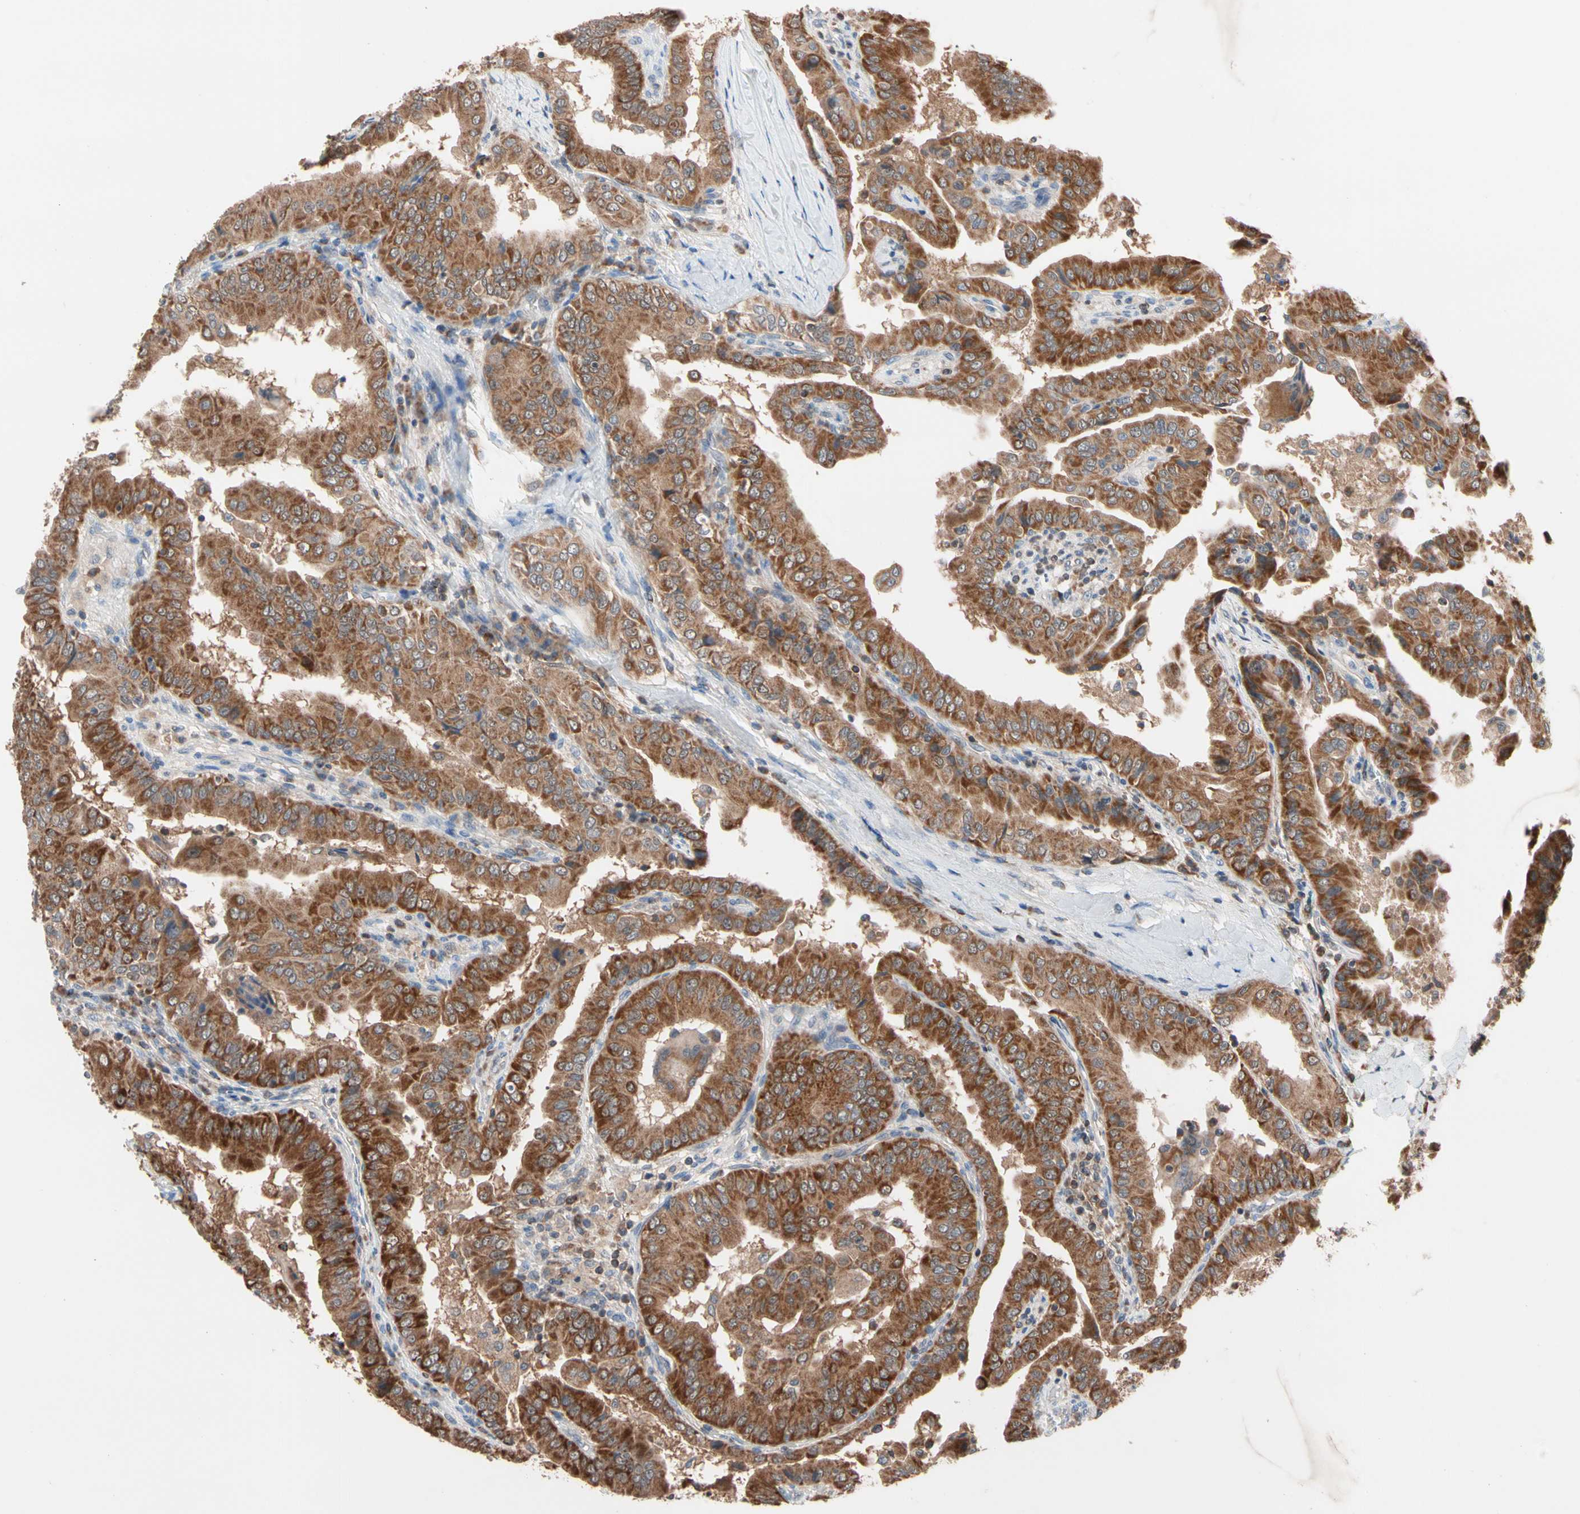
{"staining": {"intensity": "strong", "quantity": ">75%", "location": "cytoplasmic/membranous"}, "tissue": "thyroid cancer", "cell_type": "Tumor cells", "image_type": "cancer", "snomed": [{"axis": "morphology", "description": "Papillary adenocarcinoma, NOS"}, {"axis": "topography", "description": "Thyroid gland"}], "caption": "There is high levels of strong cytoplasmic/membranous staining in tumor cells of thyroid cancer (papillary adenocarcinoma), as demonstrated by immunohistochemical staining (brown color).", "gene": "MTHFS", "patient": {"sex": "male", "age": 33}}